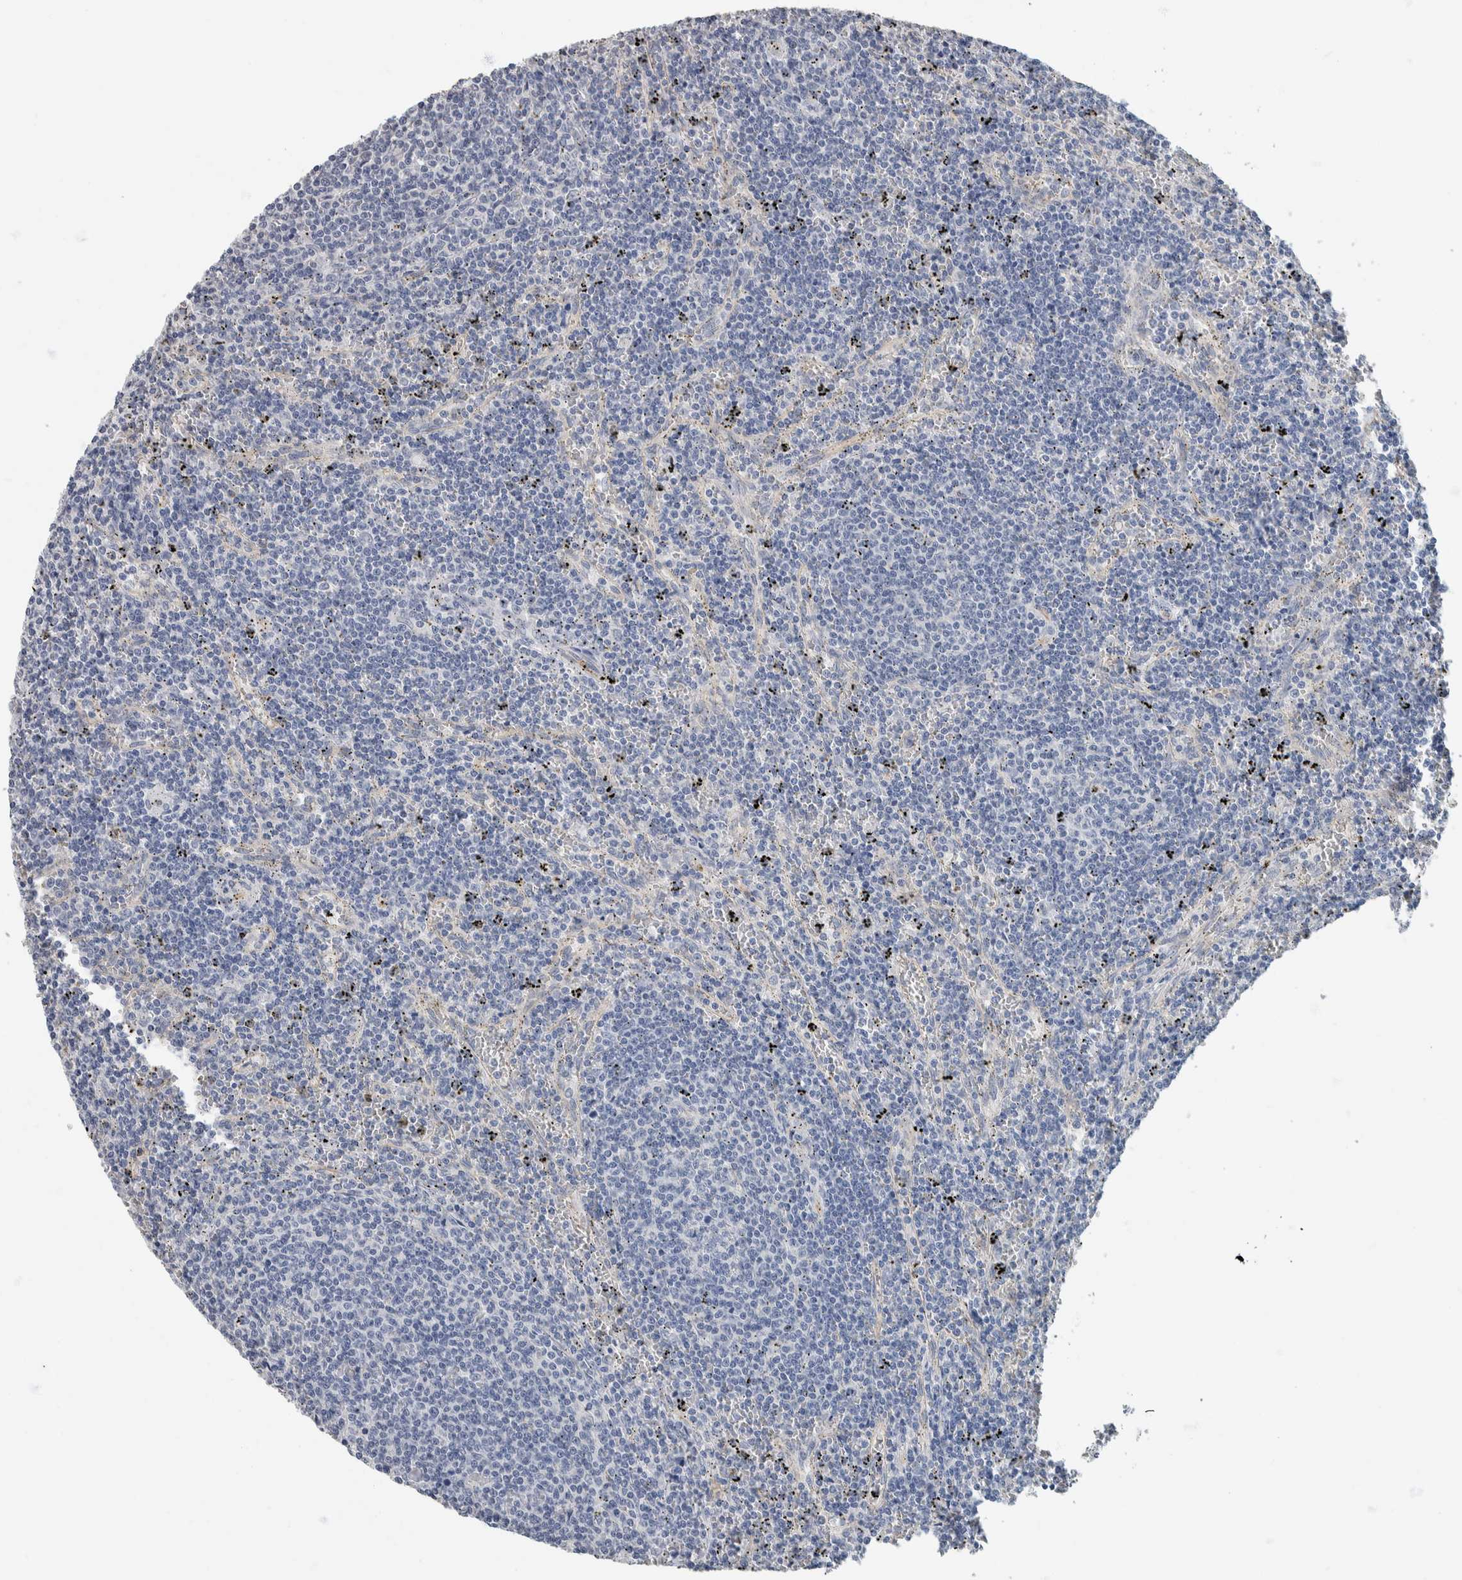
{"staining": {"intensity": "negative", "quantity": "none", "location": "none"}, "tissue": "lymphoma", "cell_type": "Tumor cells", "image_type": "cancer", "snomed": [{"axis": "morphology", "description": "Malignant lymphoma, non-Hodgkin's type, Low grade"}, {"axis": "topography", "description": "Spleen"}], "caption": "The image shows no staining of tumor cells in lymphoma.", "gene": "NEFM", "patient": {"sex": "female", "age": 50}}